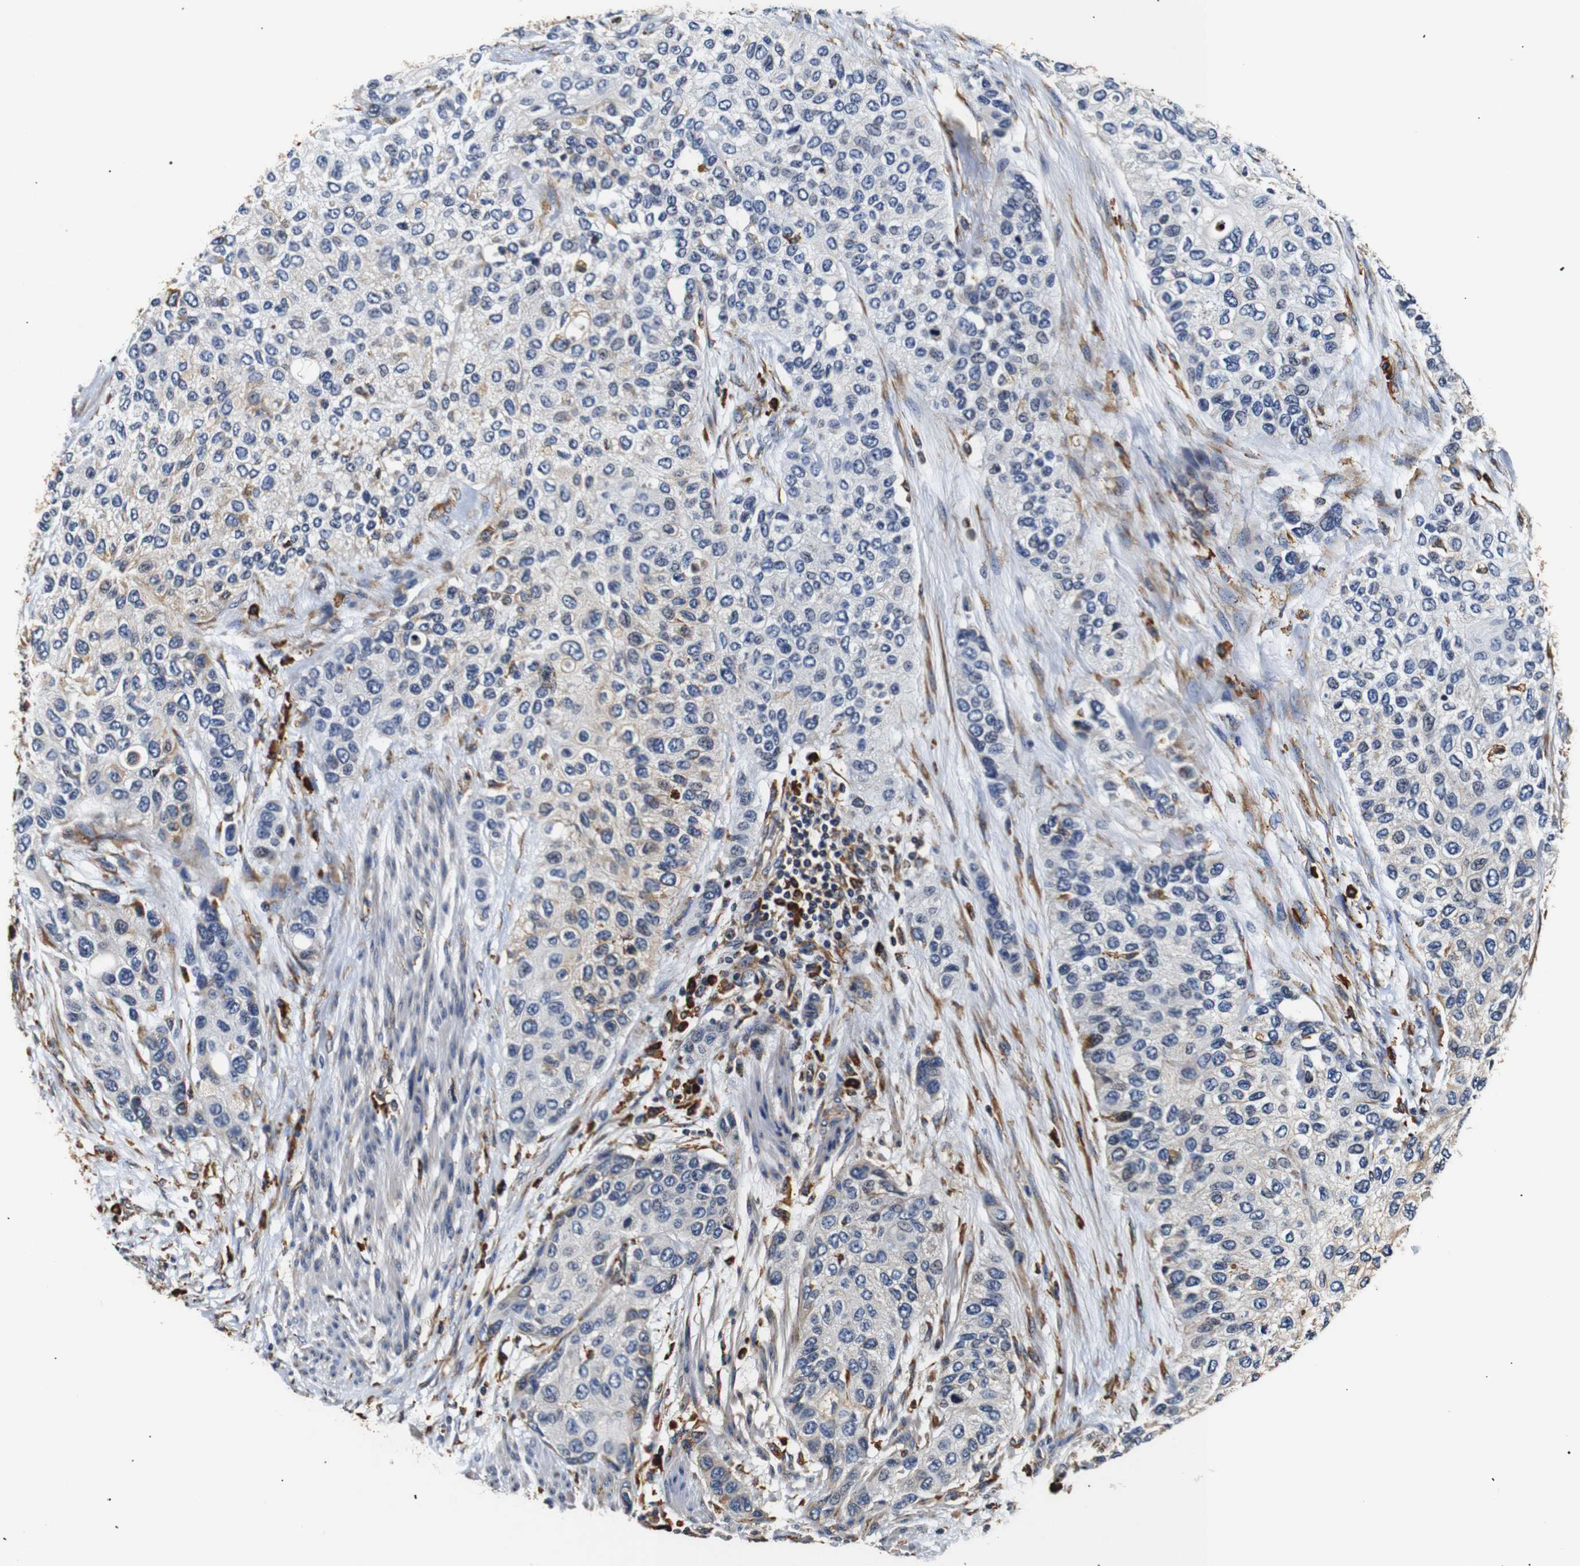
{"staining": {"intensity": "negative", "quantity": "none", "location": "none"}, "tissue": "urothelial cancer", "cell_type": "Tumor cells", "image_type": "cancer", "snomed": [{"axis": "morphology", "description": "Urothelial carcinoma, High grade"}, {"axis": "topography", "description": "Urinary bladder"}], "caption": "Immunohistochemical staining of urothelial cancer shows no significant staining in tumor cells.", "gene": "HHIP", "patient": {"sex": "female", "age": 56}}